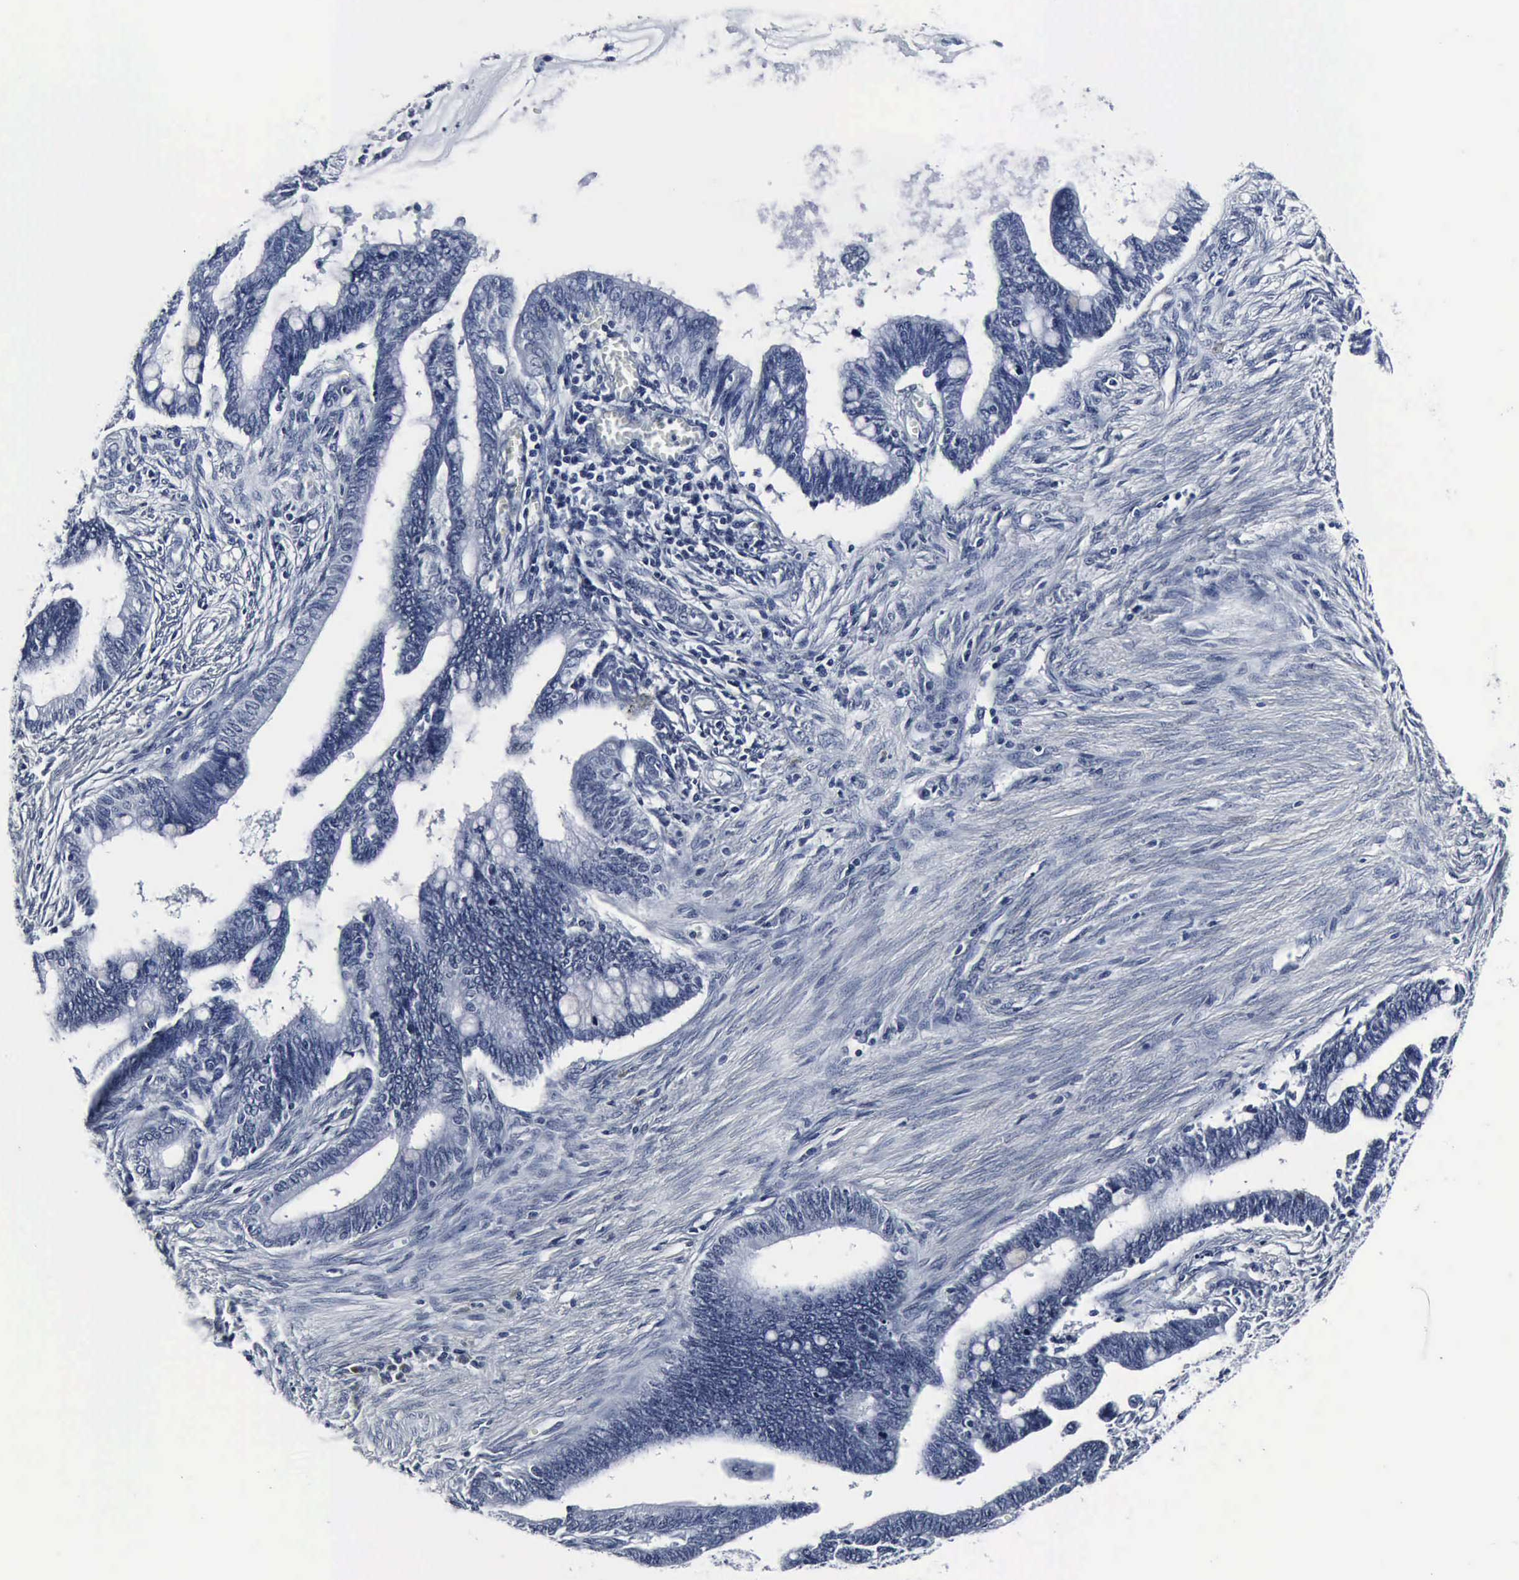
{"staining": {"intensity": "negative", "quantity": "none", "location": "none"}, "tissue": "cervical cancer", "cell_type": "Tumor cells", "image_type": "cancer", "snomed": [{"axis": "morphology", "description": "Adenocarcinoma, NOS"}, {"axis": "topography", "description": "Cervix"}], "caption": "IHC photomicrograph of human adenocarcinoma (cervical) stained for a protein (brown), which demonstrates no positivity in tumor cells.", "gene": "SNAP25", "patient": {"sex": "female", "age": 36}}